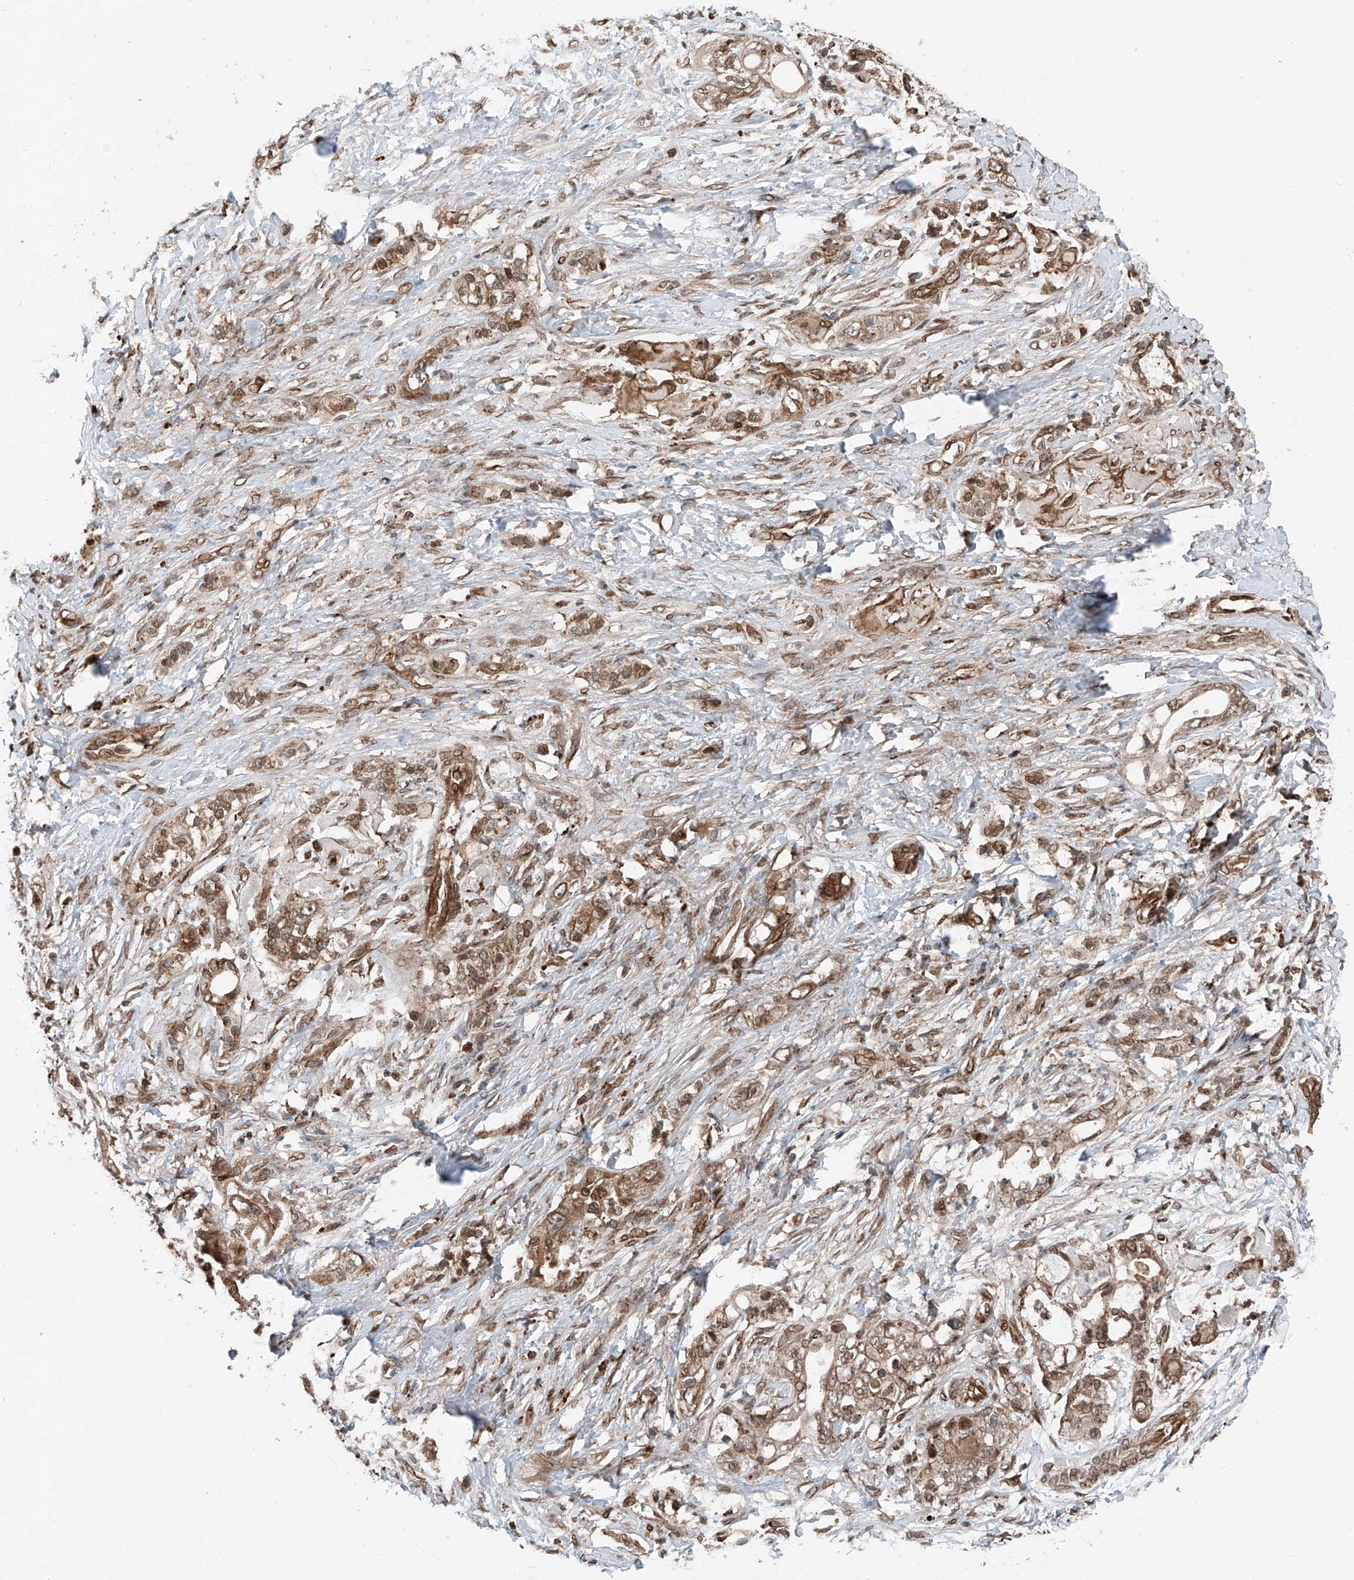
{"staining": {"intensity": "moderate", "quantity": ">75%", "location": "cytoplasmic/membranous,nuclear"}, "tissue": "pancreatic cancer", "cell_type": "Tumor cells", "image_type": "cancer", "snomed": [{"axis": "morphology", "description": "Adenocarcinoma, NOS"}, {"axis": "topography", "description": "Pancreas"}], "caption": "Human pancreatic cancer stained for a protein (brown) displays moderate cytoplasmic/membranous and nuclear positive staining in approximately >75% of tumor cells.", "gene": "CEP162", "patient": {"sex": "male", "age": 70}}